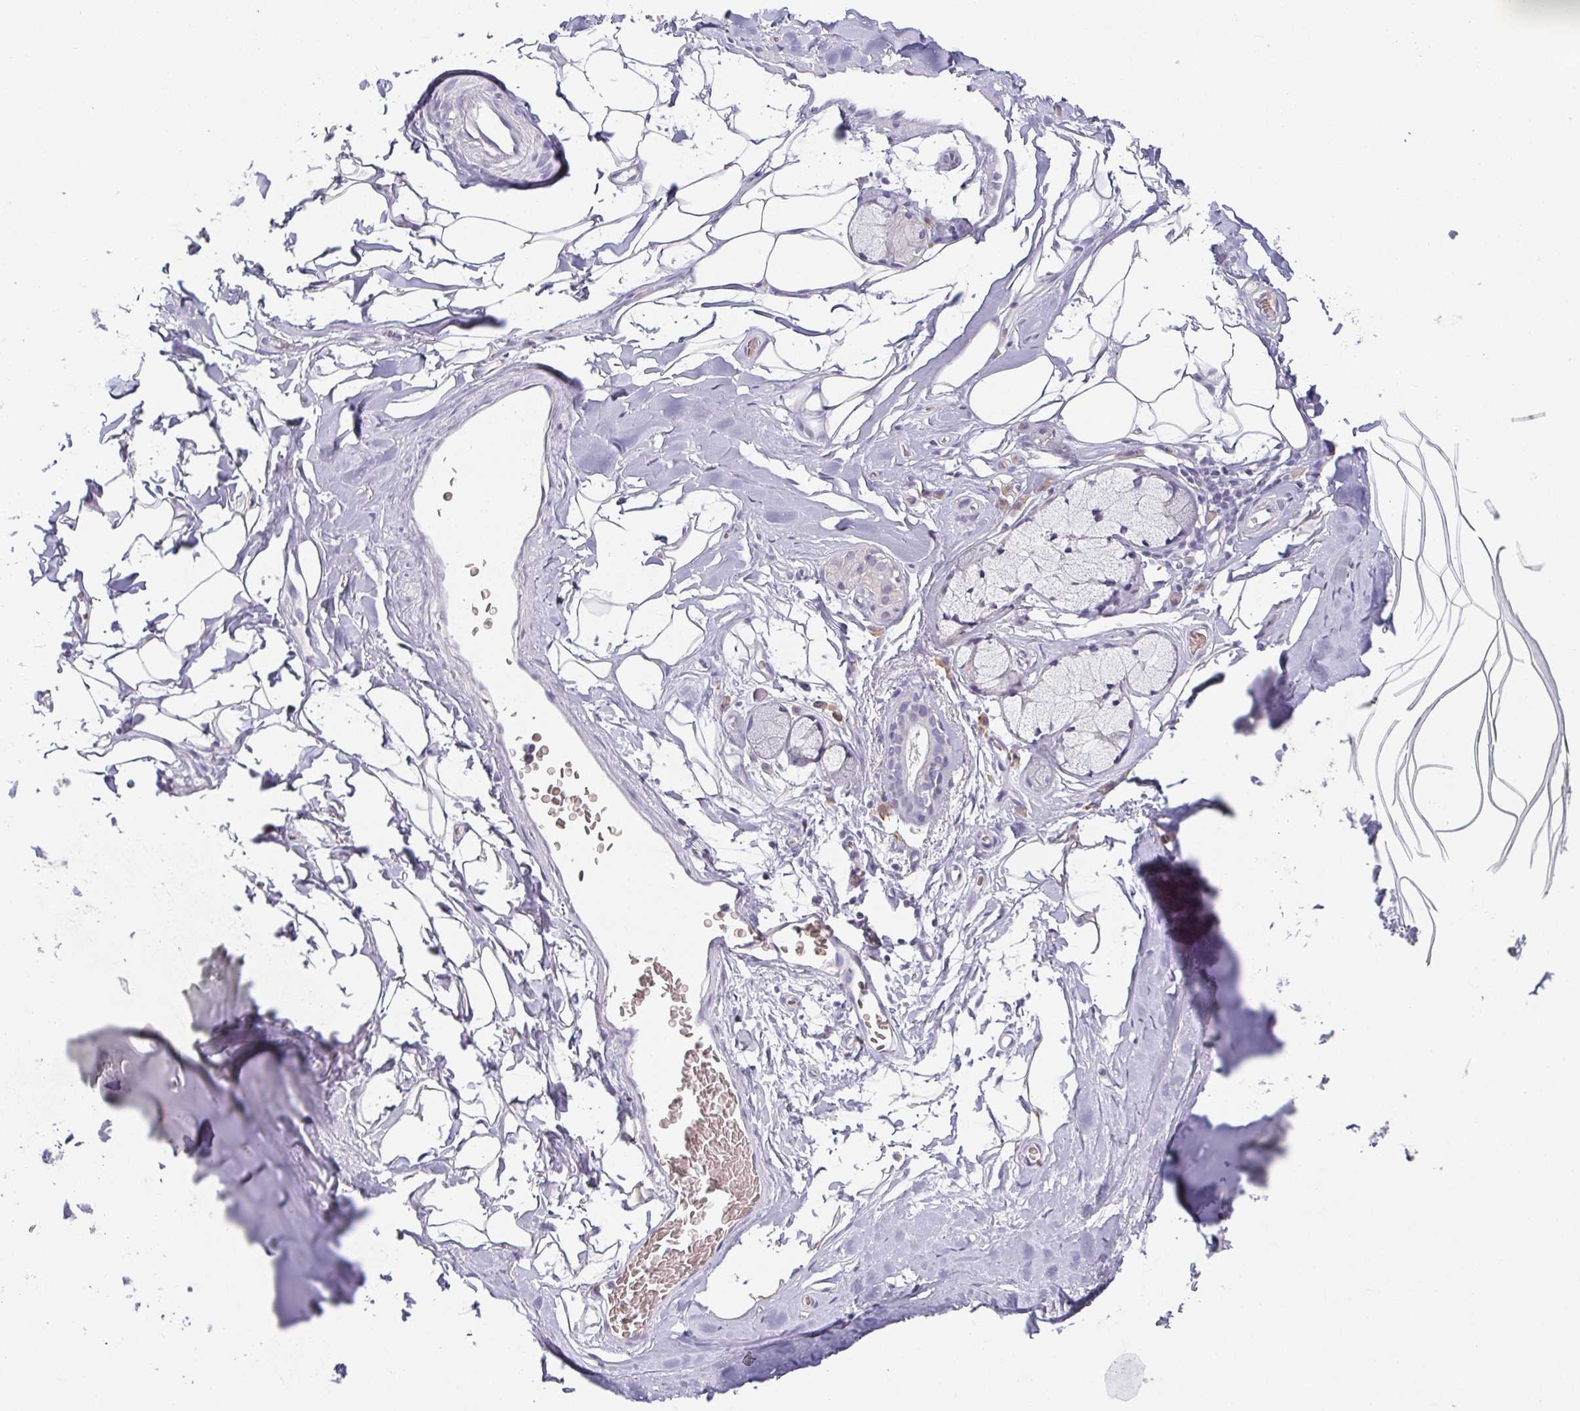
{"staining": {"intensity": "negative", "quantity": "none", "location": "none"}, "tissue": "adipose tissue", "cell_type": "Adipocytes", "image_type": "normal", "snomed": [{"axis": "morphology", "description": "Normal tissue, NOS"}, {"axis": "topography", "description": "Cartilage tissue"}, {"axis": "topography", "description": "Bronchus"}, {"axis": "topography", "description": "Peripheral nerve tissue"}], "caption": "DAB immunohistochemical staining of unremarkable human adipose tissue displays no significant expression in adipocytes.", "gene": "PRR27", "patient": {"sex": "male", "age": 67}}